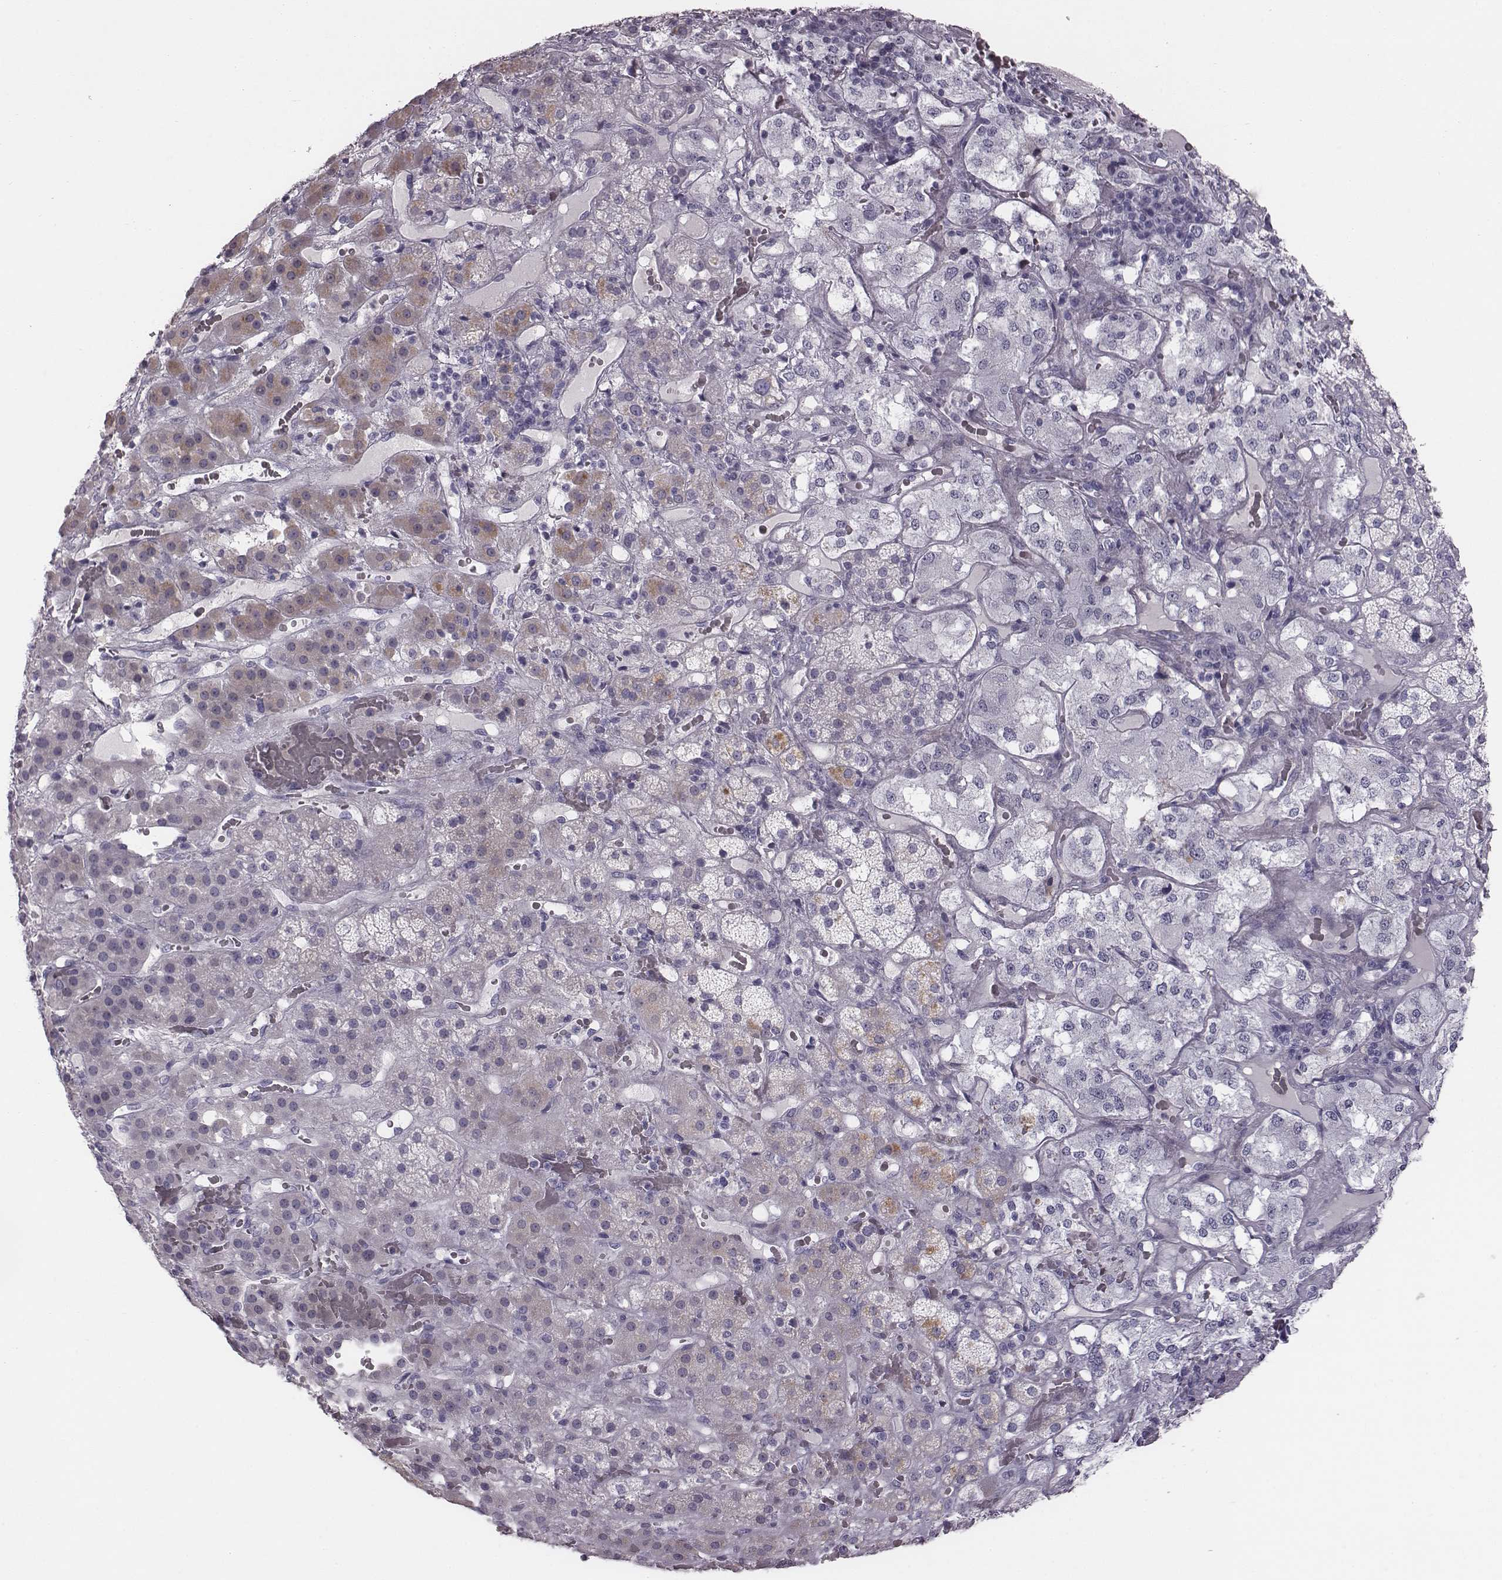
{"staining": {"intensity": "negative", "quantity": "none", "location": "none"}, "tissue": "adrenal gland", "cell_type": "Glandular cells", "image_type": "normal", "snomed": [{"axis": "morphology", "description": "Normal tissue, NOS"}, {"axis": "topography", "description": "Adrenal gland"}], "caption": "Glandular cells are negative for protein expression in unremarkable human adrenal gland. (Brightfield microscopy of DAB IHC at high magnification).", "gene": "CRISP1", "patient": {"sex": "male", "age": 57}}